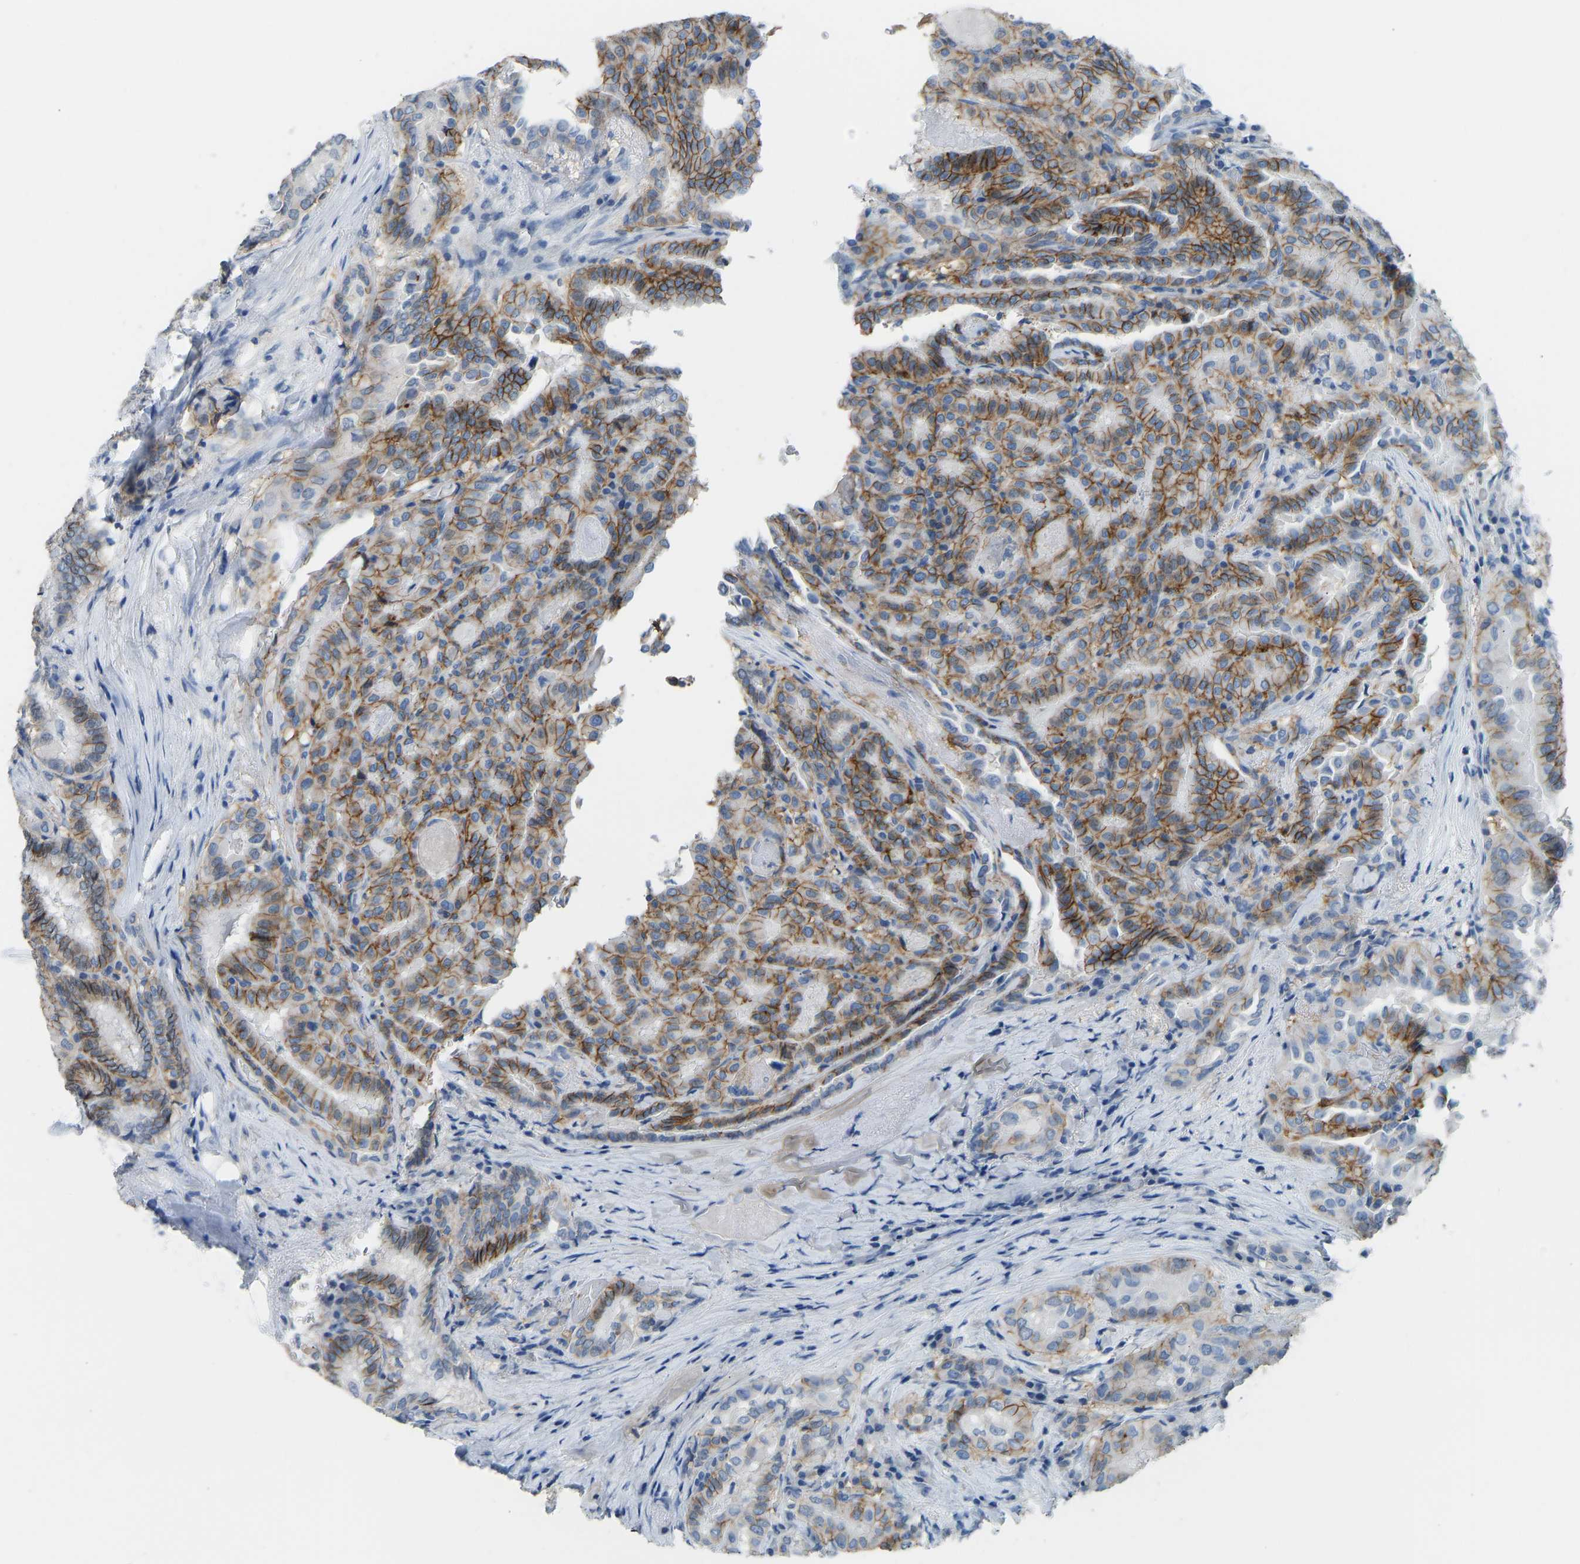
{"staining": {"intensity": "moderate", "quantity": ">75%", "location": "cytoplasmic/membranous"}, "tissue": "thyroid cancer", "cell_type": "Tumor cells", "image_type": "cancer", "snomed": [{"axis": "morphology", "description": "Papillary adenocarcinoma, NOS"}, {"axis": "topography", "description": "Thyroid gland"}], "caption": "Tumor cells exhibit moderate cytoplasmic/membranous expression in approximately >75% of cells in thyroid cancer (papillary adenocarcinoma).", "gene": "ATP1A1", "patient": {"sex": "female", "age": 42}}